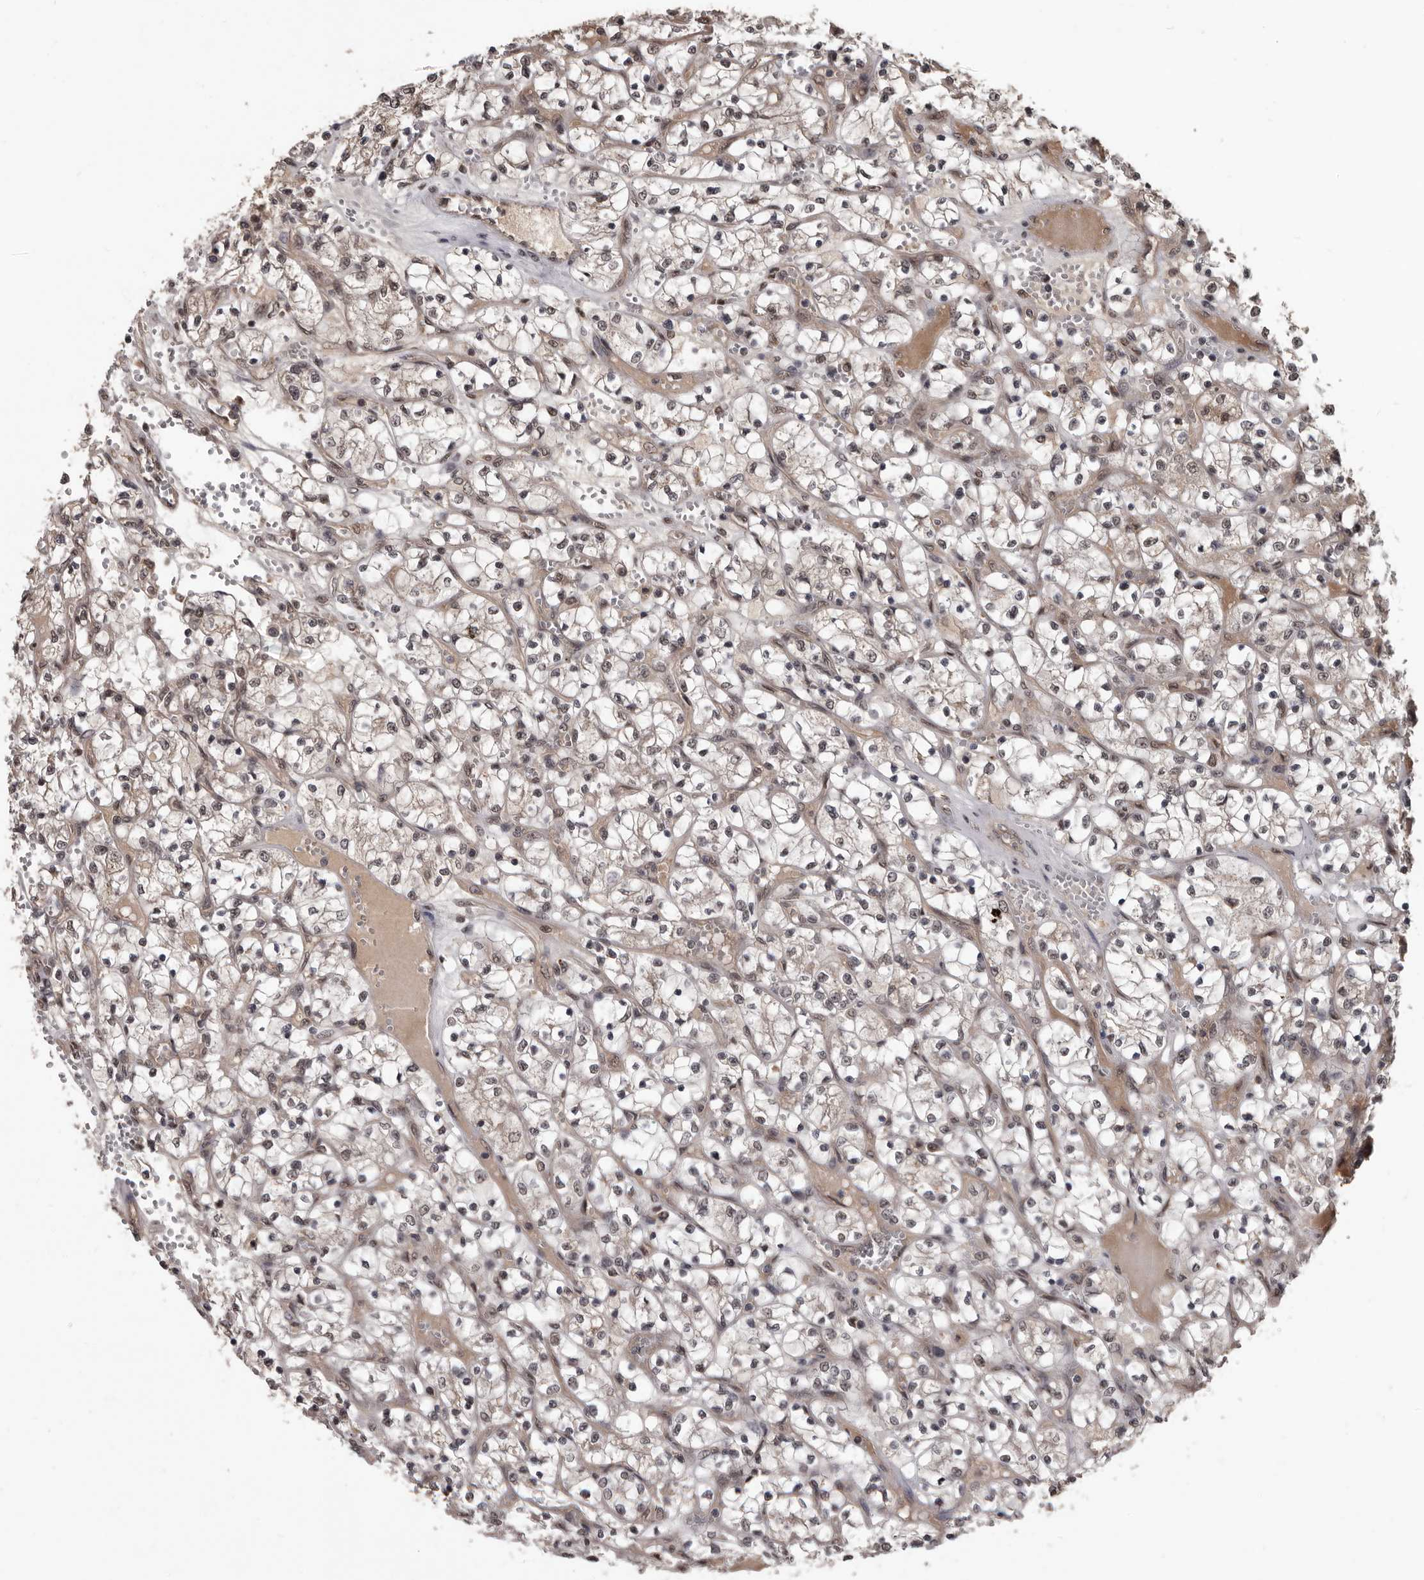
{"staining": {"intensity": "weak", "quantity": "25%-75%", "location": "nuclear"}, "tissue": "renal cancer", "cell_type": "Tumor cells", "image_type": "cancer", "snomed": [{"axis": "morphology", "description": "Adenocarcinoma, NOS"}, {"axis": "topography", "description": "Kidney"}], "caption": "Renal cancer stained for a protein shows weak nuclear positivity in tumor cells. The protein is stained brown, and the nuclei are stained in blue (DAB (3,3'-diaminobenzidine) IHC with brightfield microscopy, high magnification).", "gene": "AHR", "patient": {"sex": "female", "age": 69}}